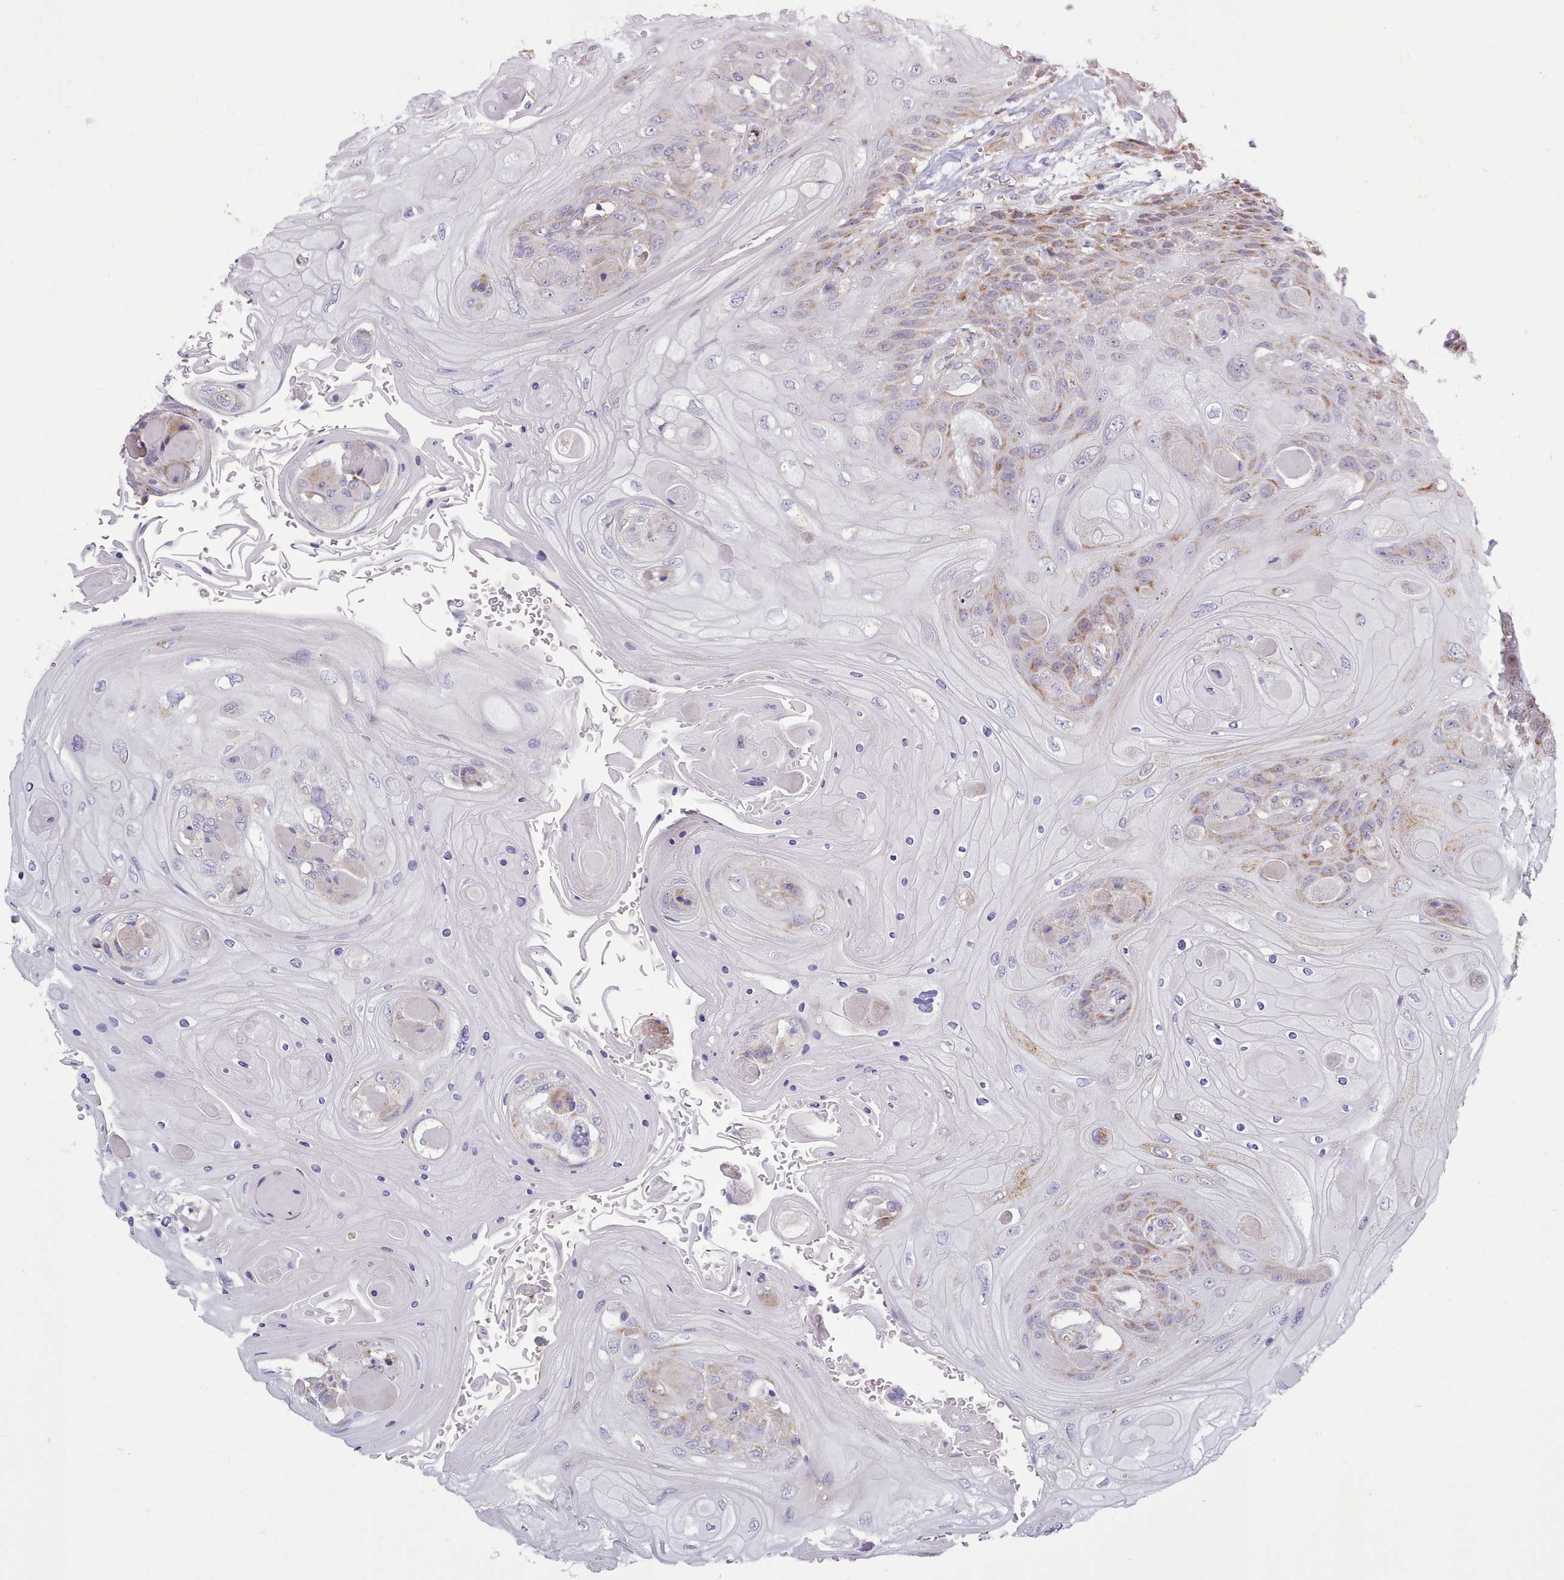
{"staining": {"intensity": "moderate", "quantity": "25%-75%", "location": "cytoplasmic/membranous"}, "tissue": "head and neck cancer", "cell_type": "Tumor cells", "image_type": "cancer", "snomed": [{"axis": "morphology", "description": "Squamous cell carcinoma, NOS"}, {"axis": "topography", "description": "Head-Neck"}], "caption": "Moderate cytoplasmic/membranous protein expression is identified in approximately 25%-75% of tumor cells in head and neck squamous cell carcinoma.", "gene": "MRPL21", "patient": {"sex": "female", "age": 43}}